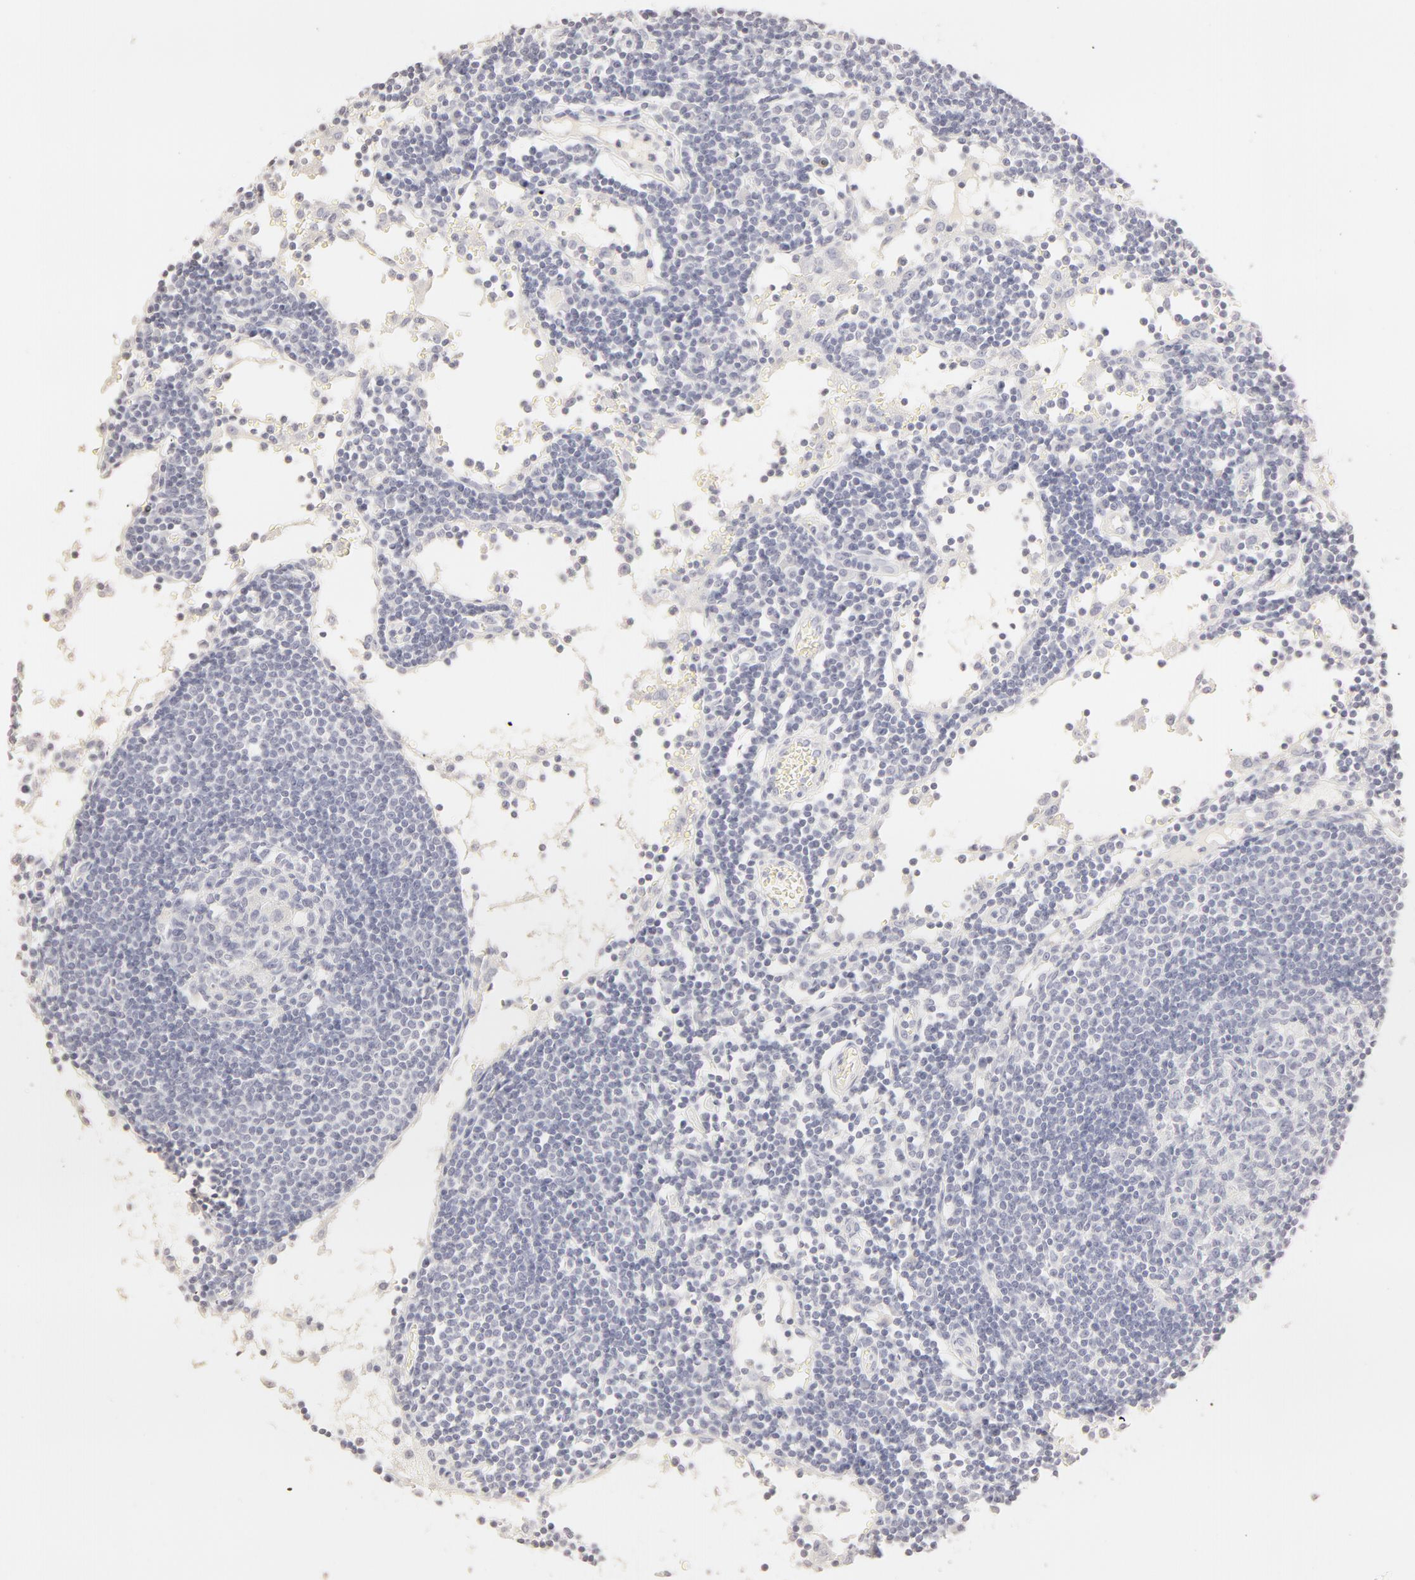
{"staining": {"intensity": "negative", "quantity": "none", "location": "none"}, "tissue": "lymph node", "cell_type": "Germinal center cells", "image_type": "normal", "snomed": [{"axis": "morphology", "description": "Normal tissue, NOS"}, {"axis": "topography", "description": "Lymph node"}], "caption": "Human lymph node stained for a protein using immunohistochemistry (IHC) shows no staining in germinal center cells.", "gene": "LGALS7B", "patient": {"sex": "female", "age": 55}}